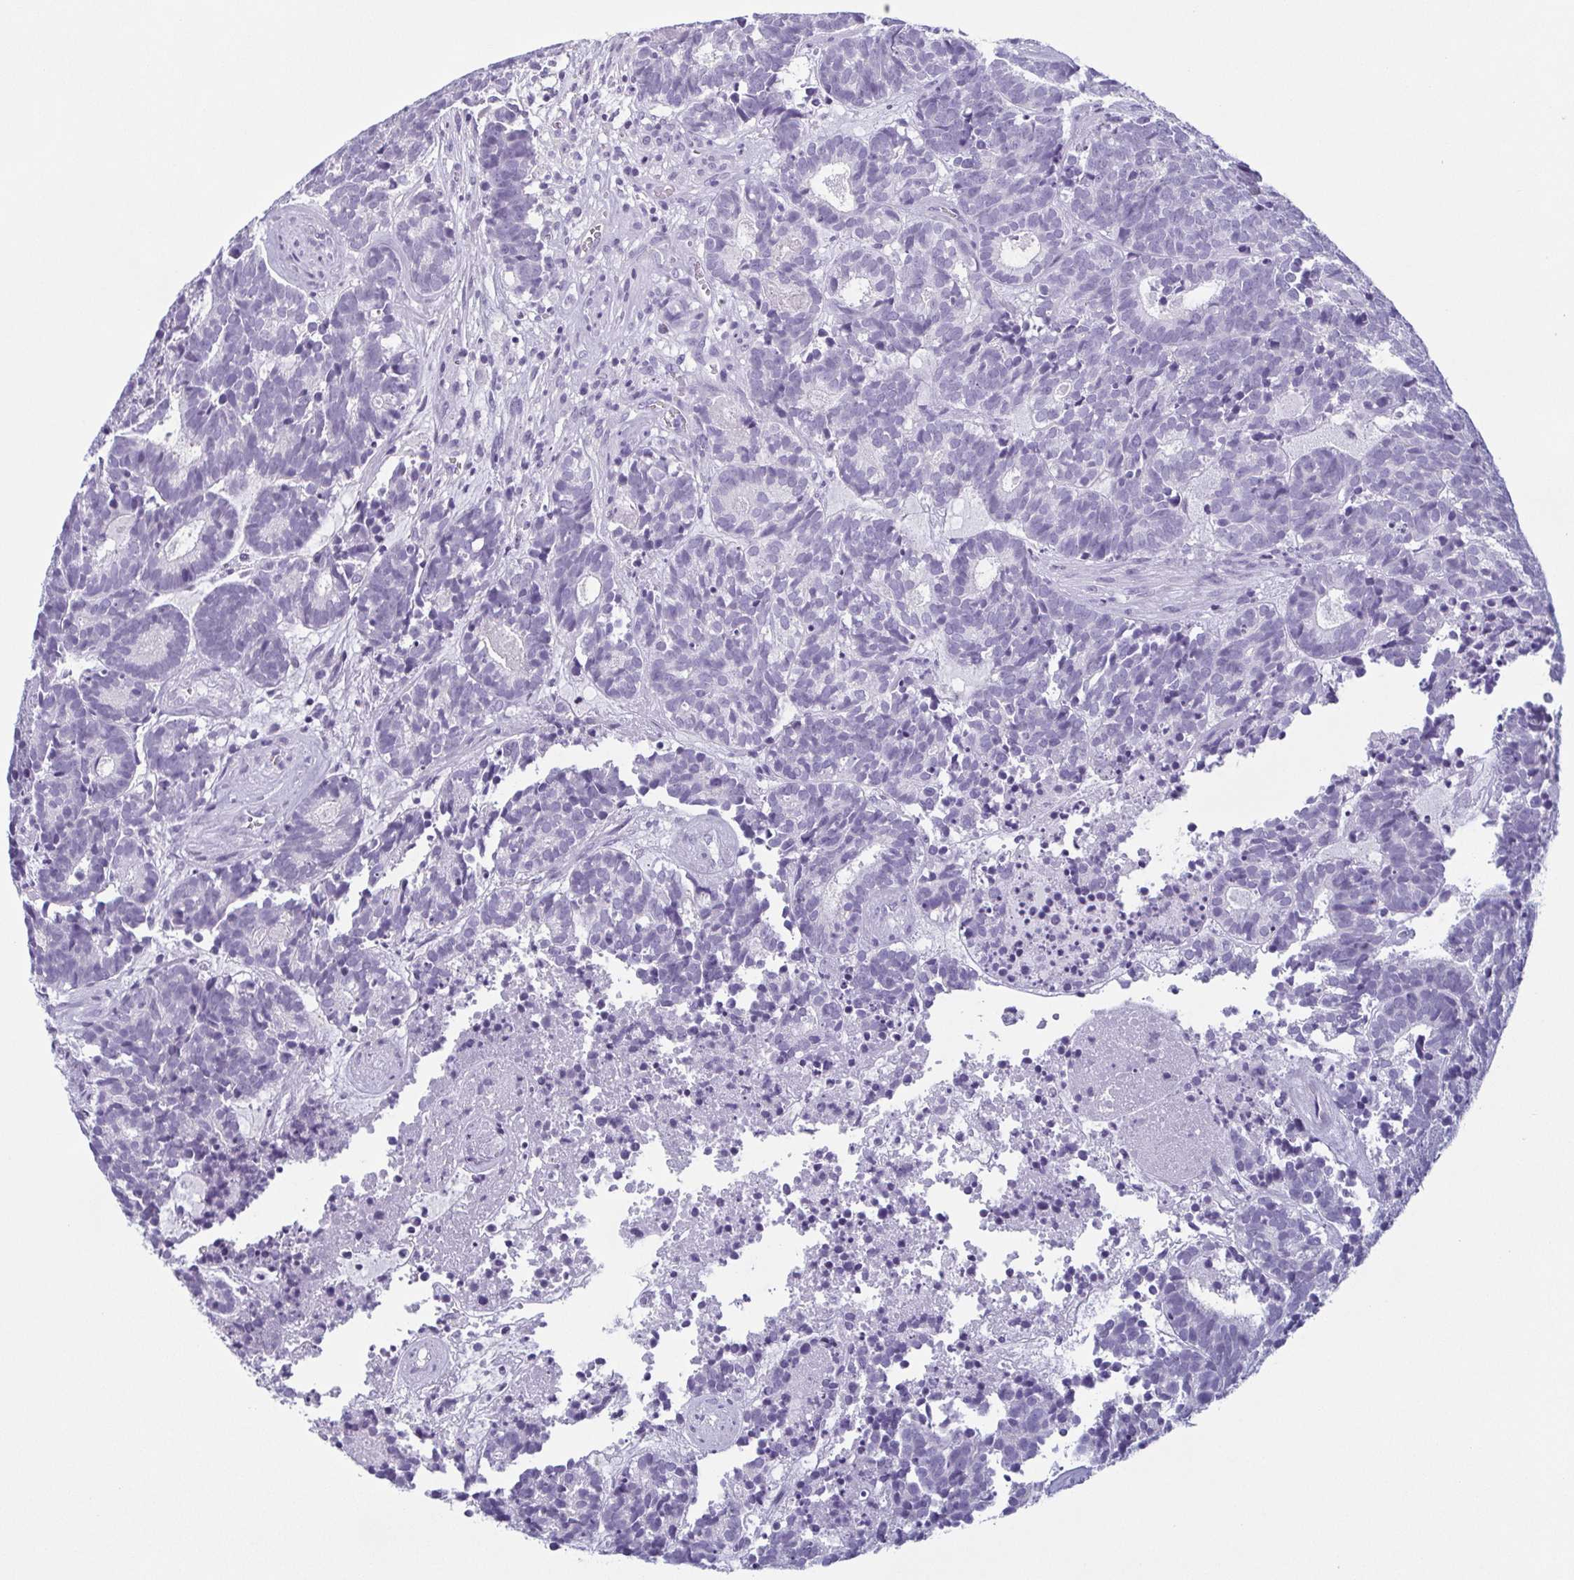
{"staining": {"intensity": "negative", "quantity": "none", "location": "none"}, "tissue": "head and neck cancer", "cell_type": "Tumor cells", "image_type": "cancer", "snomed": [{"axis": "morphology", "description": "Adenocarcinoma, NOS"}, {"axis": "topography", "description": "Head-Neck"}], "caption": "Immunohistochemical staining of human head and neck adenocarcinoma exhibits no significant staining in tumor cells.", "gene": "KRT78", "patient": {"sex": "female", "age": 81}}